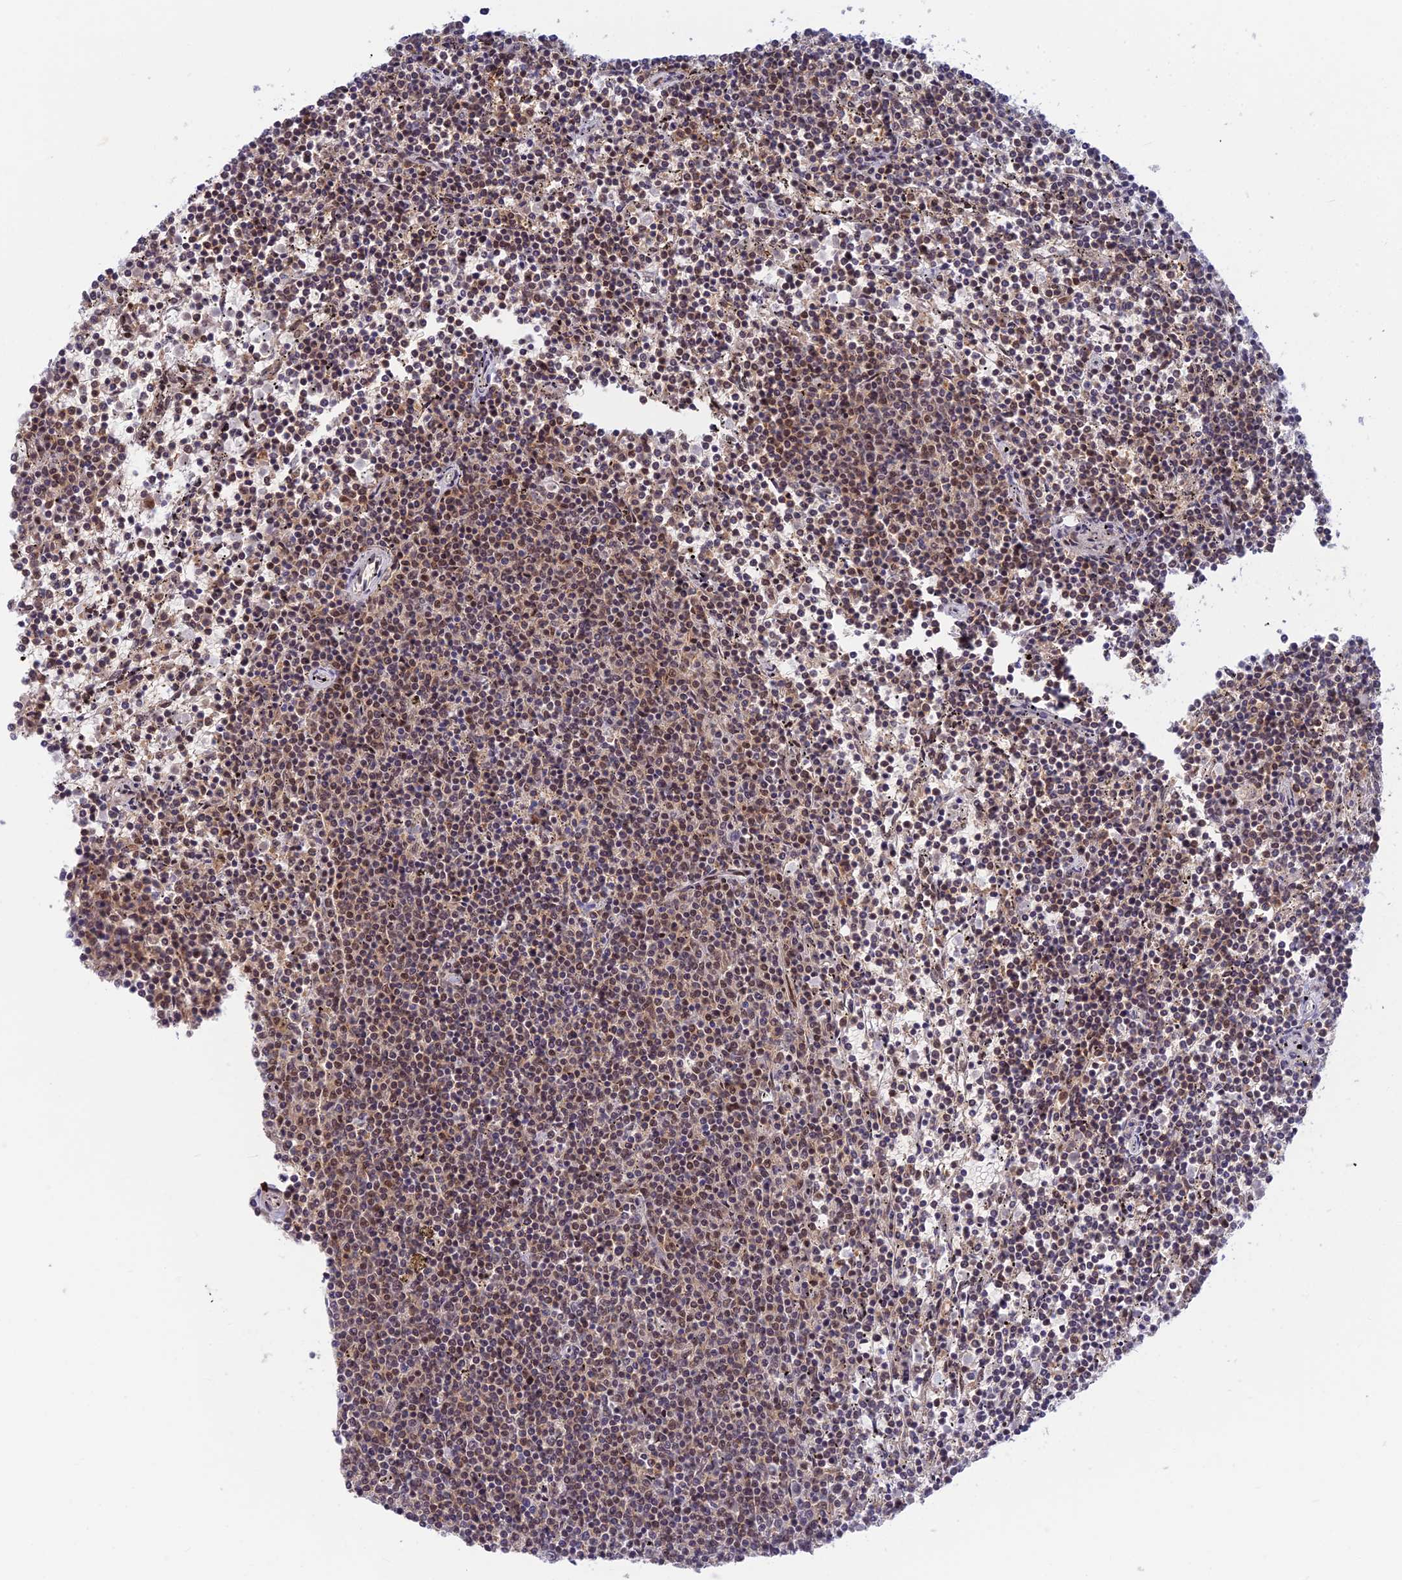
{"staining": {"intensity": "weak", "quantity": "<25%", "location": "nuclear"}, "tissue": "lymphoma", "cell_type": "Tumor cells", "image_type": "cancer", "snomed": [{"axis": "morphology", "description": "Malignant lymphoma, non-Hodgkin's type, Low grade"}, {"axis": "topography", "description": "Spleen"}], "caption": "Immunohistochemical staining of low-grade malignant lymphoma, non-Hodgkin's type exhibits no significant positivity in tumor cells.", "gene": "TCEA2", "patient": {"sex": "female", "age": 50}}